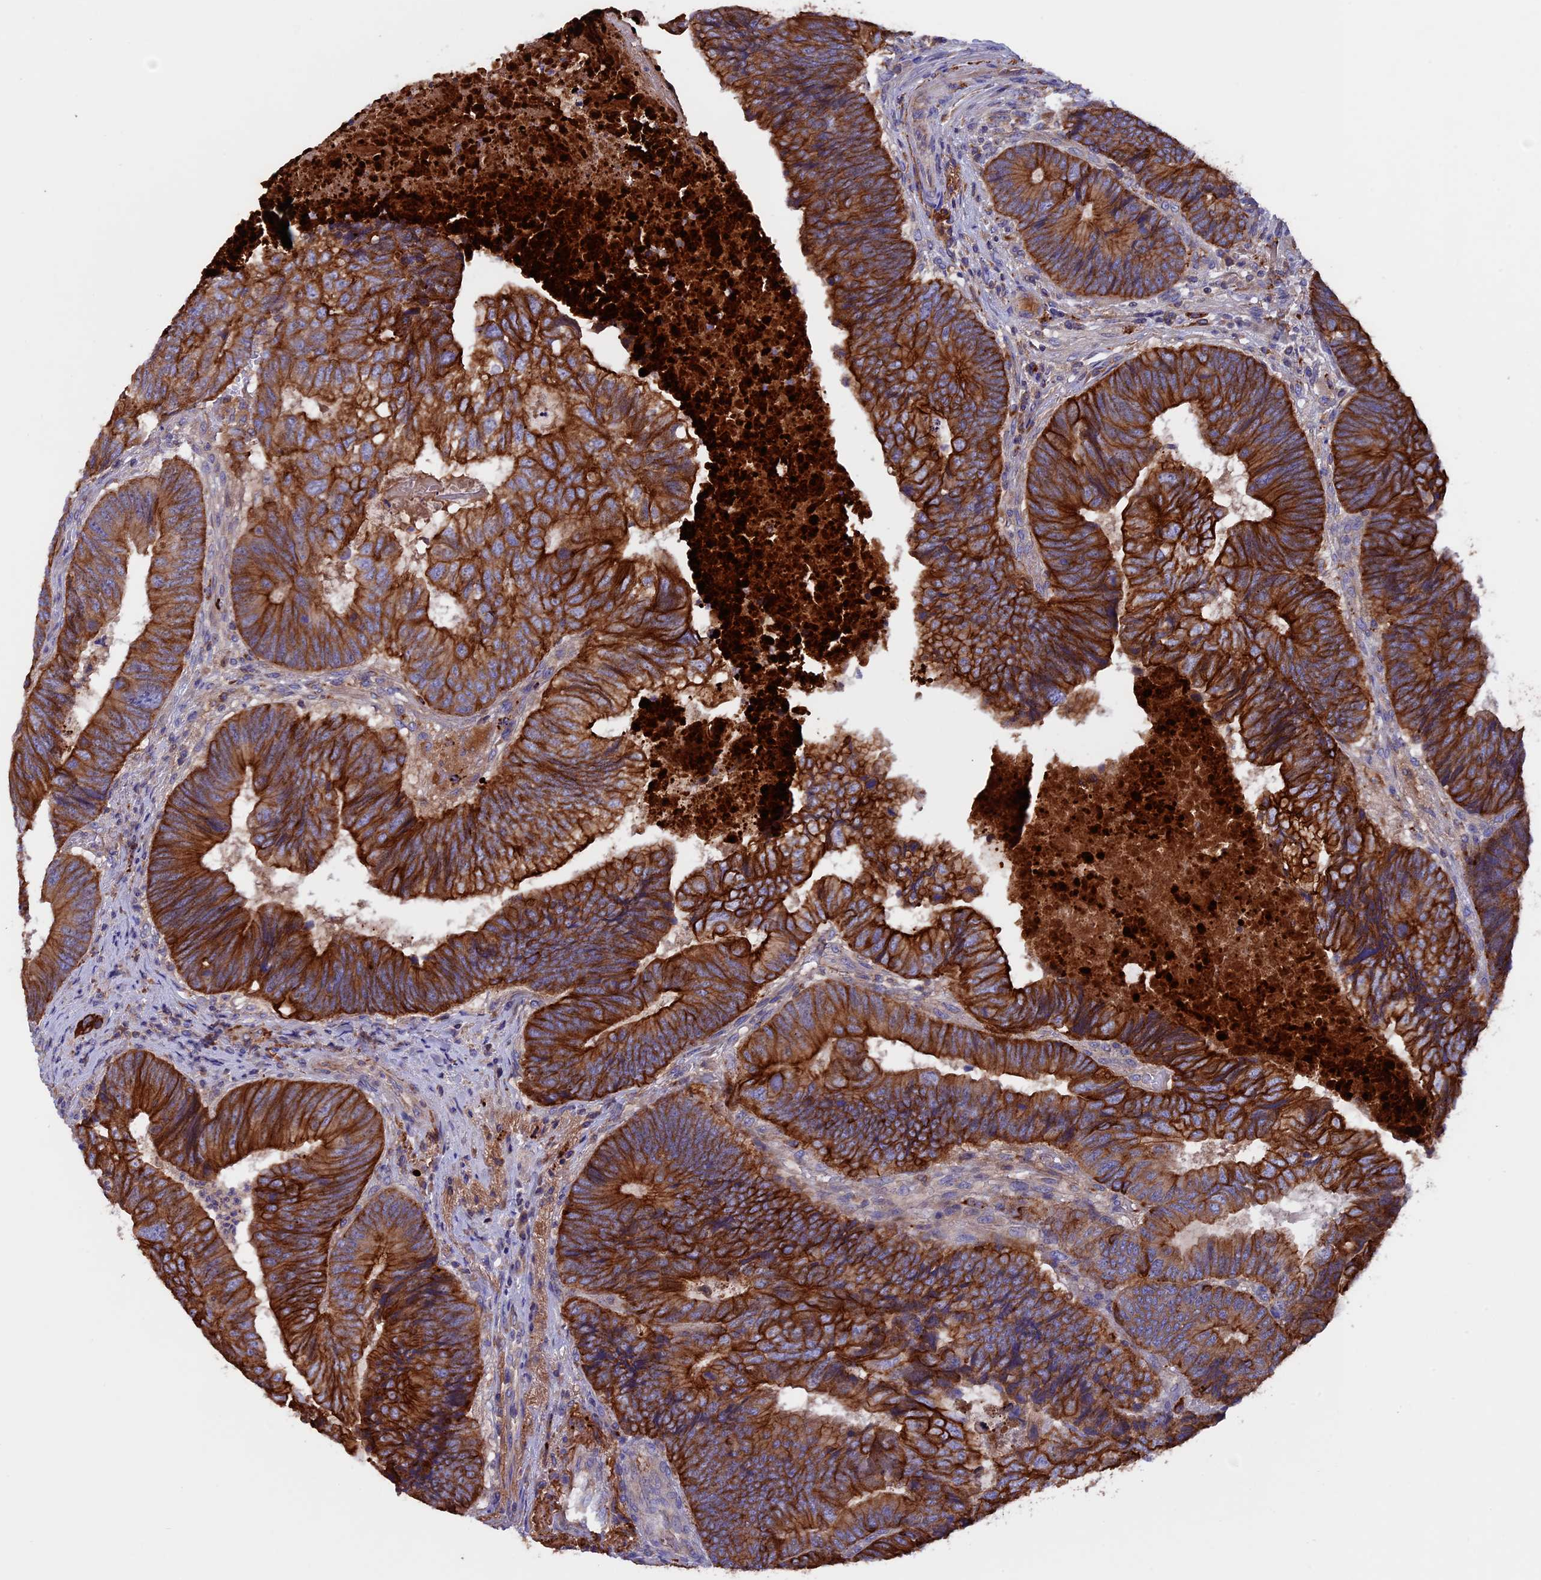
{"staining": {"intensity": "strong", "quantity": ">75%", "location": "cytoplasmic/membranous"}, "tissue": "colorectal cancer", "cell_type": "Tumor cells", "image_type": "cancer", "snomed": [{"axis": "morphology", "description": "Adenocarcinoma, NOS"}, {"axis": "topography", "description": "Colon"}], "caption": "Immunohistochemistry histopathology image of adenocarcinoma (colorectal) stained for a protein (brown), which demonstrates high levels of strong cytoplasmic/membranous positivity in about >75% of tumor cells.", "gene": "PTPN9", "patient": {"sex": "female", "age": 67}}